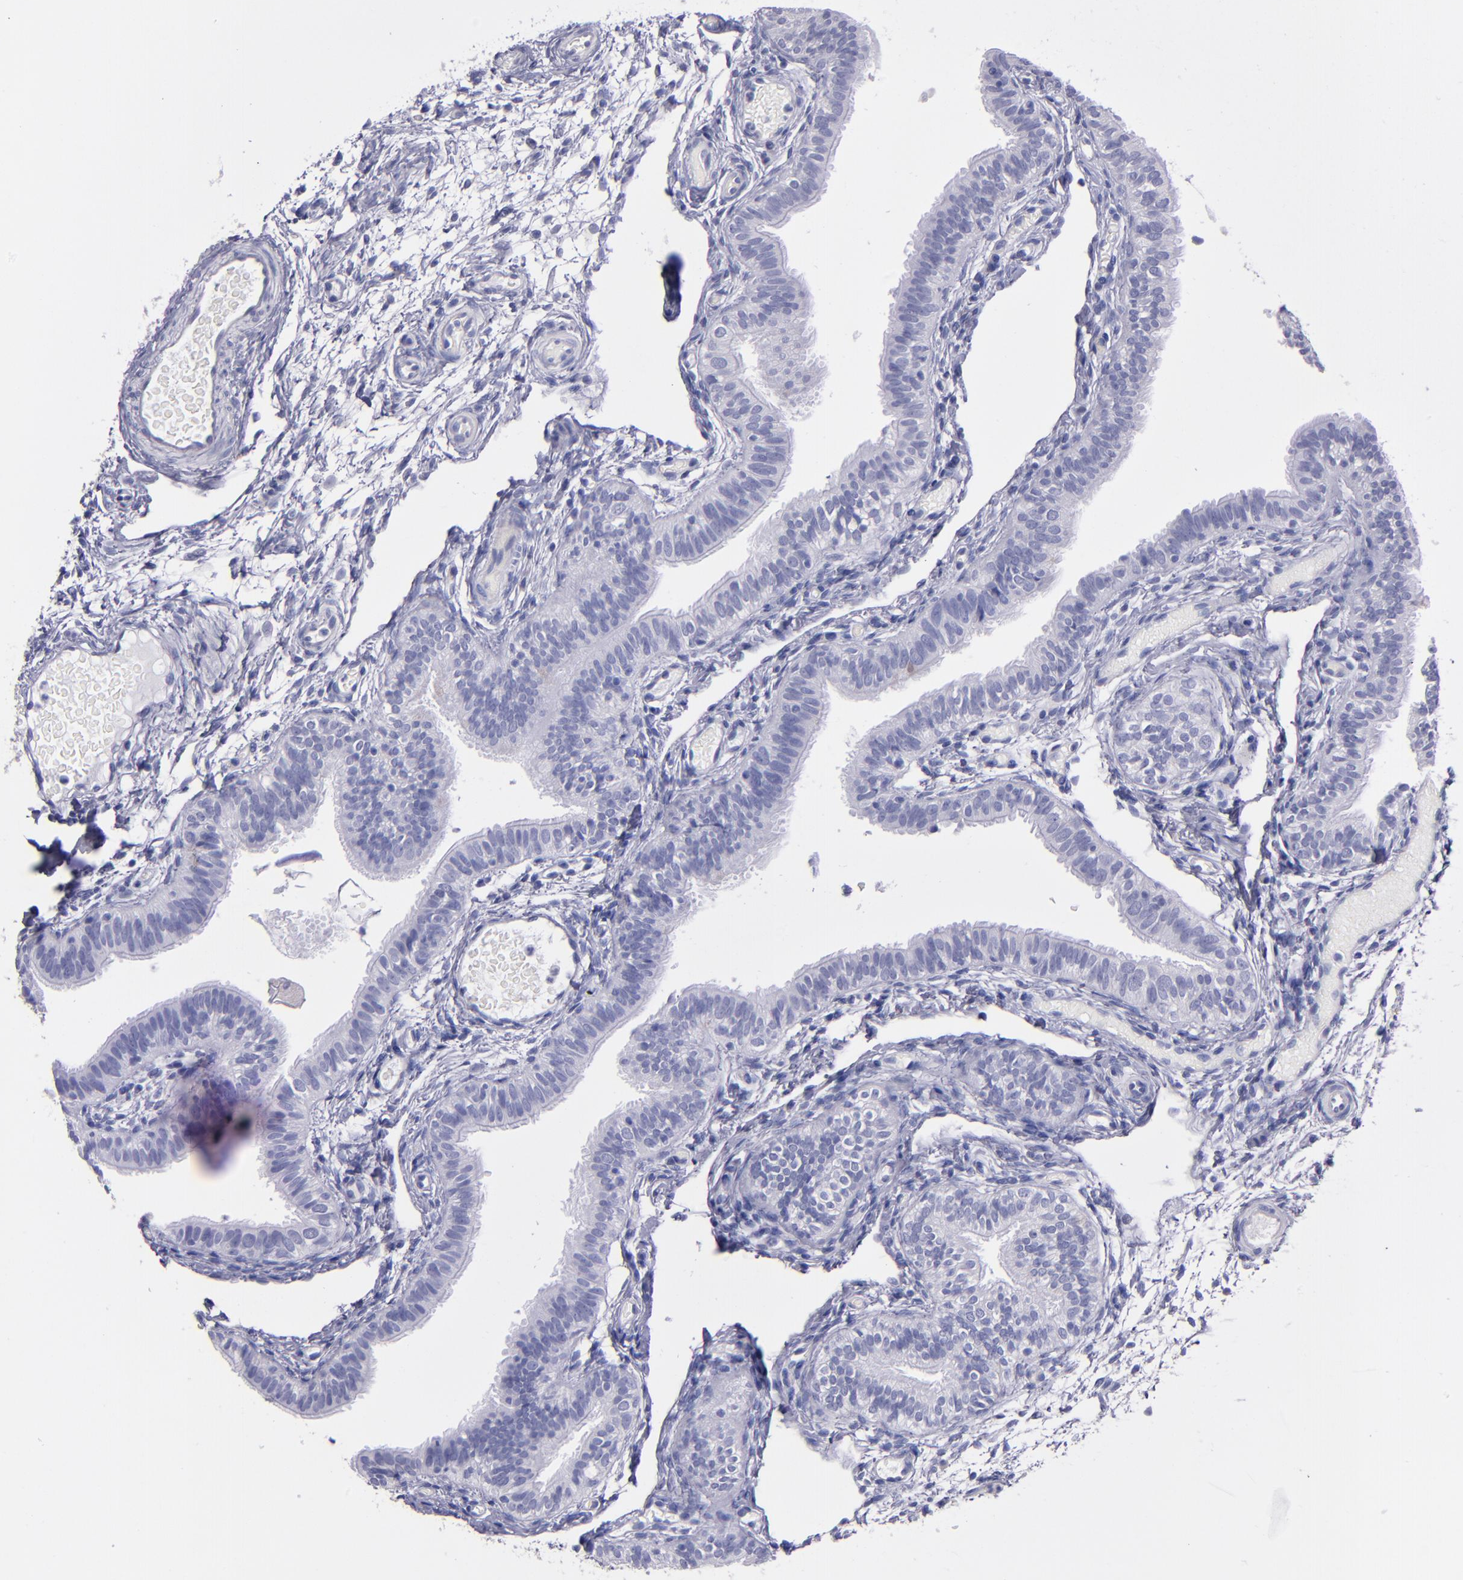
{"staining": {"intensity": "negative", "quantity": "none", "location": "none"}, "tissue": "fallopian tube", "cell_type": "Glandular cells", "image_type": "normal", "snomed": [{"axis": "morphology", "description": "Normal tissue, NOS"}, {"axis": "morphology", "description": "Dermoid, NOS"}, {"axis": "topography", "description": "Fallopian tube"}], "caption": "High power microscopy histopathology image of an IHC photomicrograph of normal fallopian tube, revealing no significant staining in glandular cells.", "gene": "TG", "patient": {"sex": "female", "age": 33}}